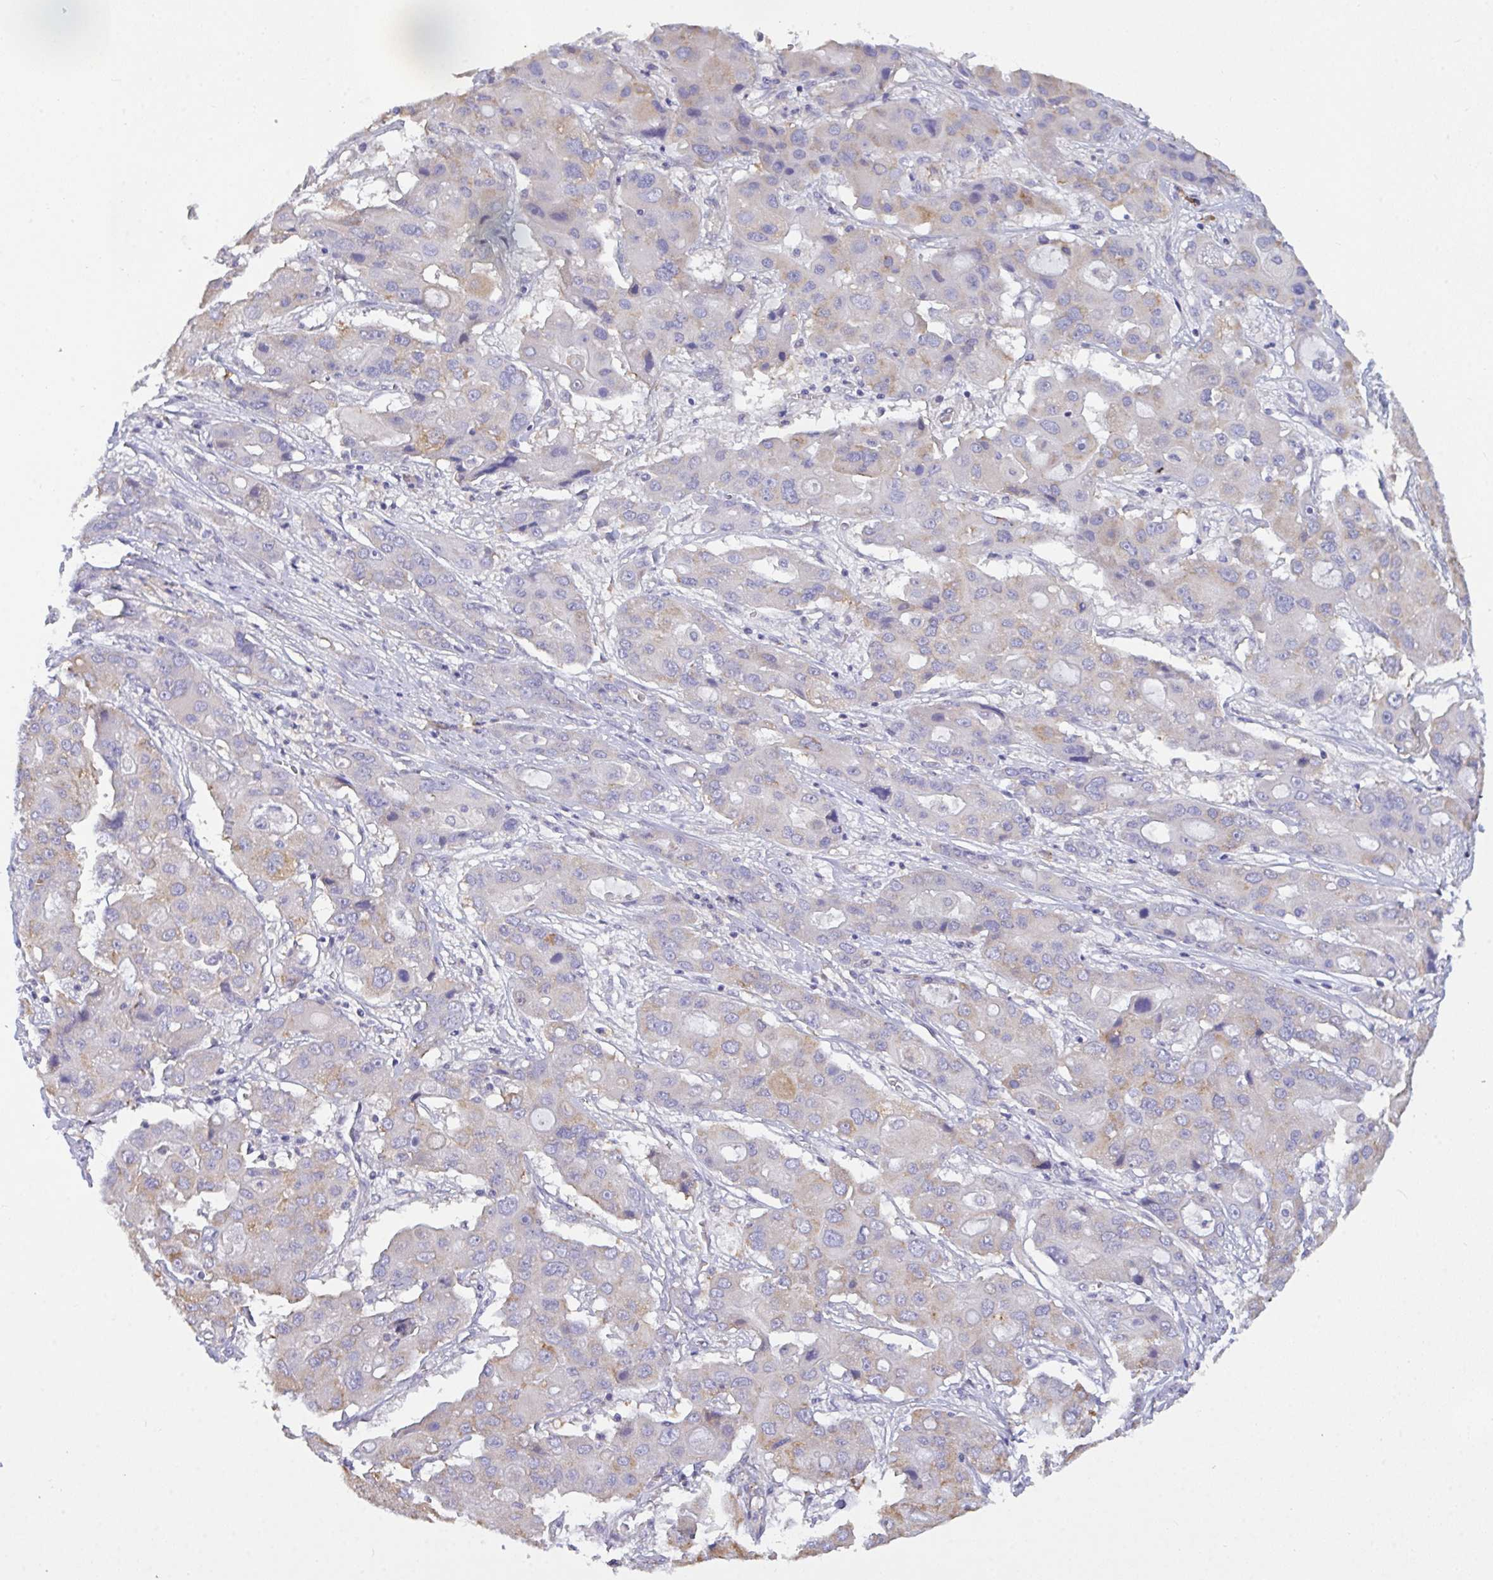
{"staining": {"intensity": "weak", "quantity": "<25%", "location": "cytoplasmic/membranous"}, "tissue": "liver cancer", "cell_type": "Tumor cells", "image_type": "cancer", "snomed": [{"axis": "morphology", "description": "Cholangiocarcinoma"}, {"axis": "topography", "description": "Liver"}], "caption": "High power microscopy histopathology image of an immunohistochemistry (IHC) histopathology image of liver cancer, revealing no significant positivity in tumor cells.", "gene": "SLC66A1", "patient": {"sex": "male", "age": 67}}